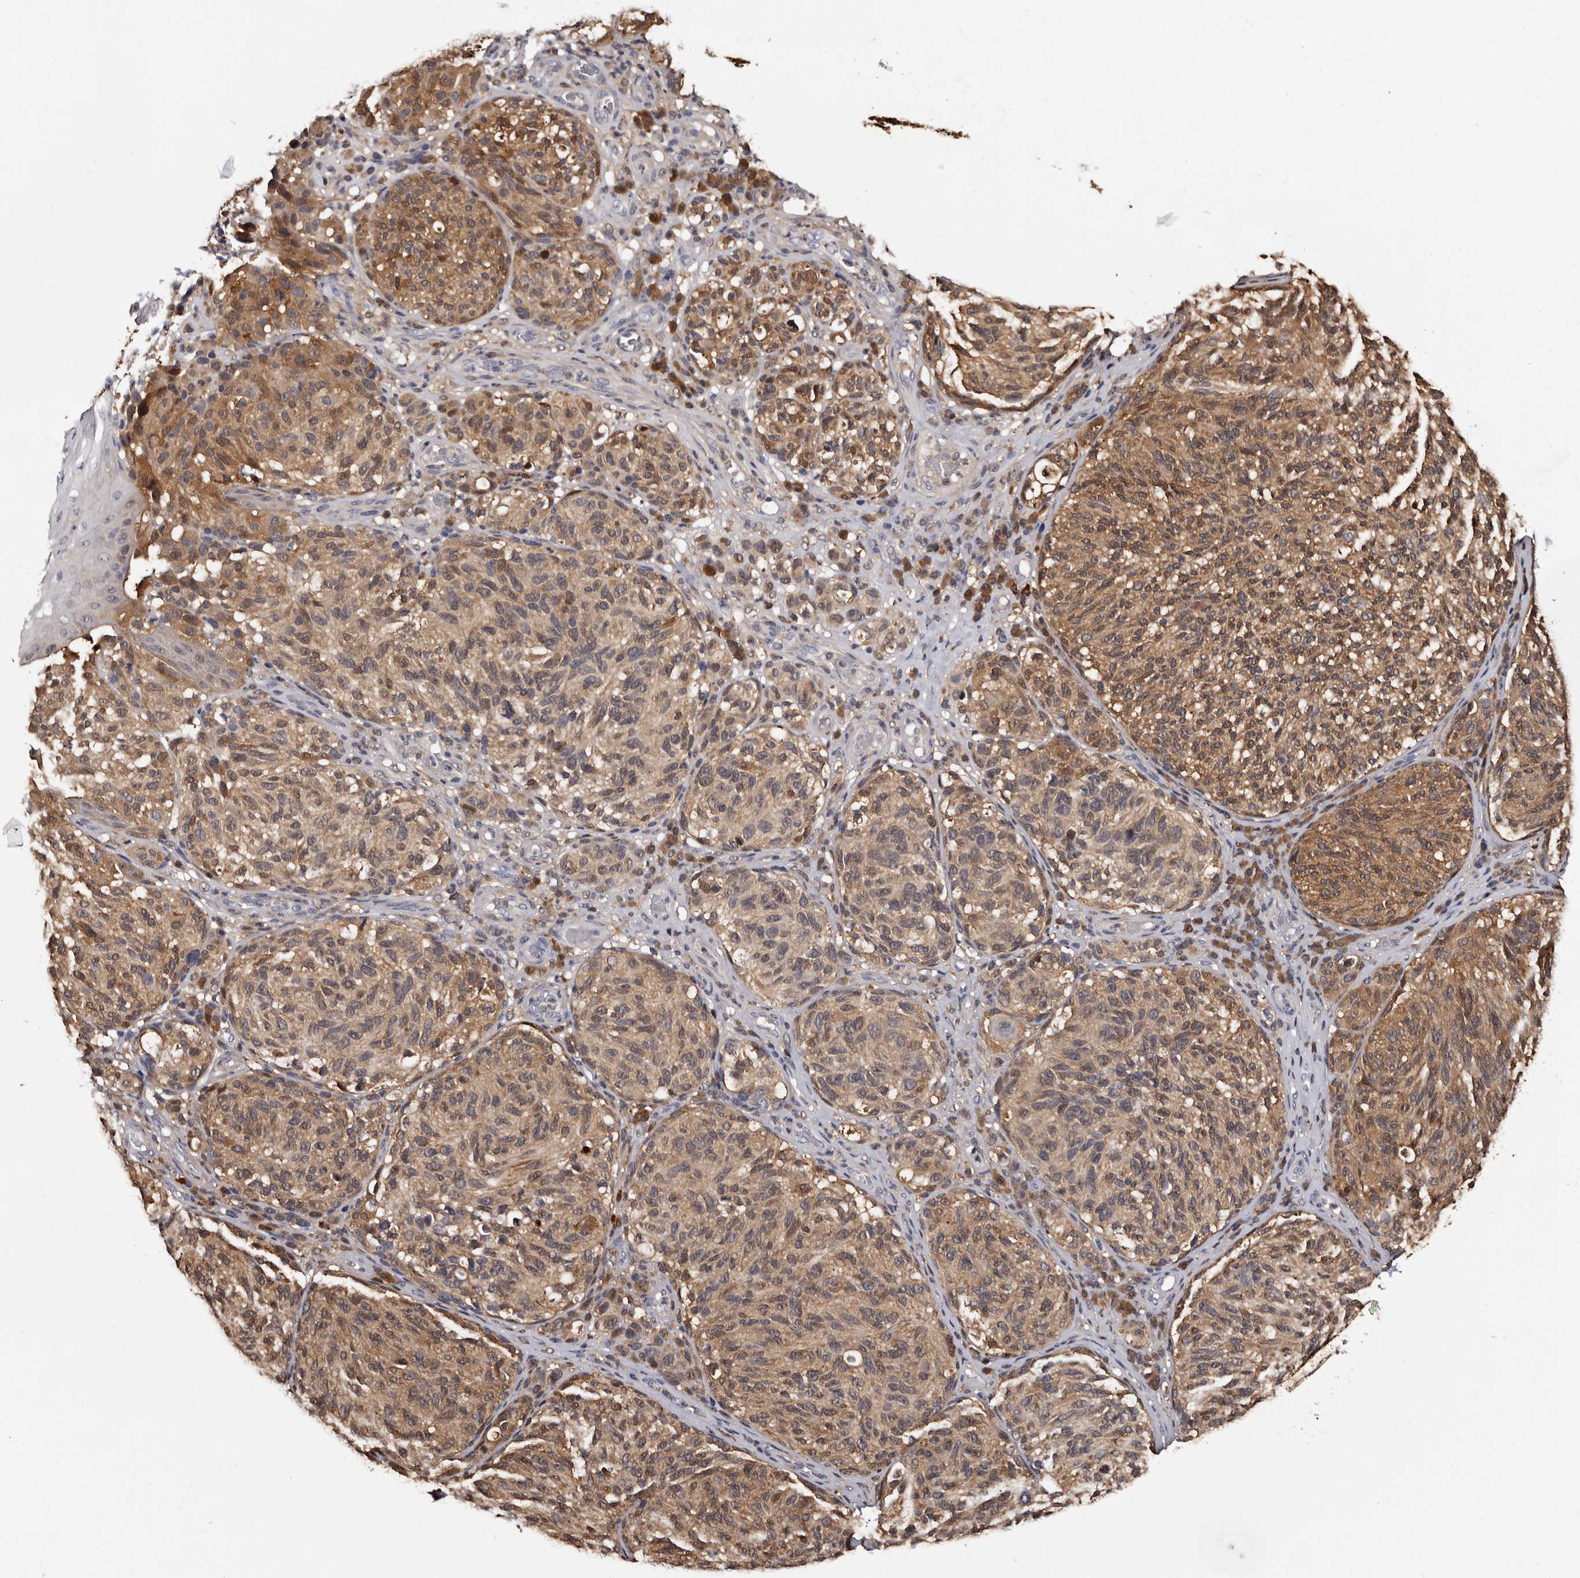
{"staining": {"intensity": "moderate", "quantity": ">75%", "location": "cytoplasmic/membranous"}, "tissue": "melanoma", "cell_type": "Tumor cells", "image_type": "cancer", "snomed": [{"axis": "morphology", "description": "Malignant melanoma, NOS"}, {"axis": "topography", "description": "Skin"}], "caption": "Melanoma stained with immunohistochemistry (IHC) demonstrates moderate cytoplasmic/membranous staining in about >75% of tumor cells.", "gene": "DNPH1", "patient": {"sex": "female", "age": 73}}